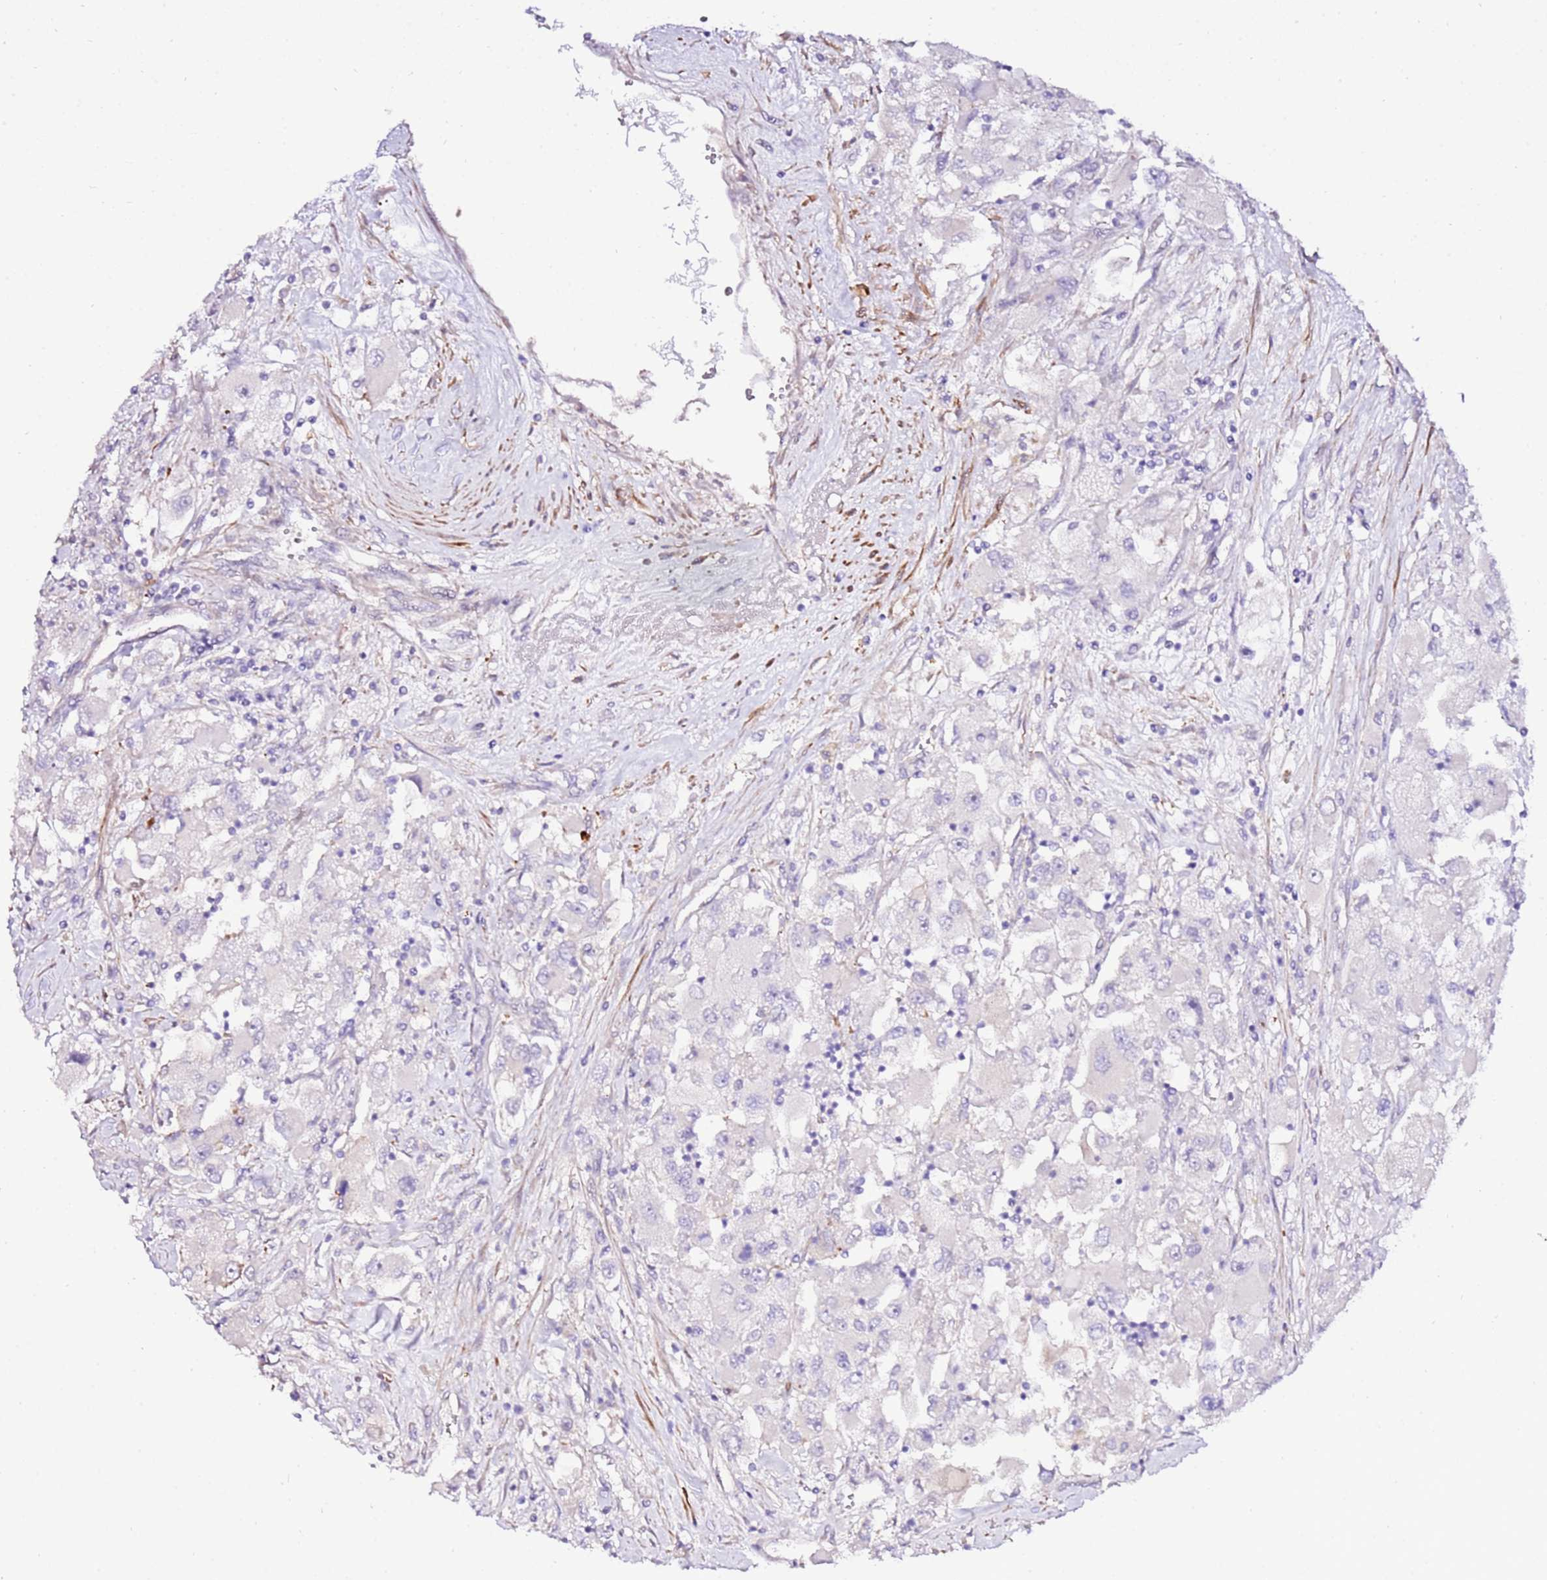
{"staining": {"intensity": "negative", "quantity": "none", "location": "none"}, "tissue": "renal cancer", "cell_type": "Tumor cells", "image_type": "cancer", "snomed": [{"axis": "morphology", "description": "Adenocarcinoma, NOS"}, {"axis": "topography", "description": "Kidney"}], "caption": "High power microscopy micrograph of an immunohistochemistry histopathology image of renal adenocarcinoma, revealing no significant positivity in tumor cells.", "gene": "ART5", "patient": {"sex": "female", "age": 52}}